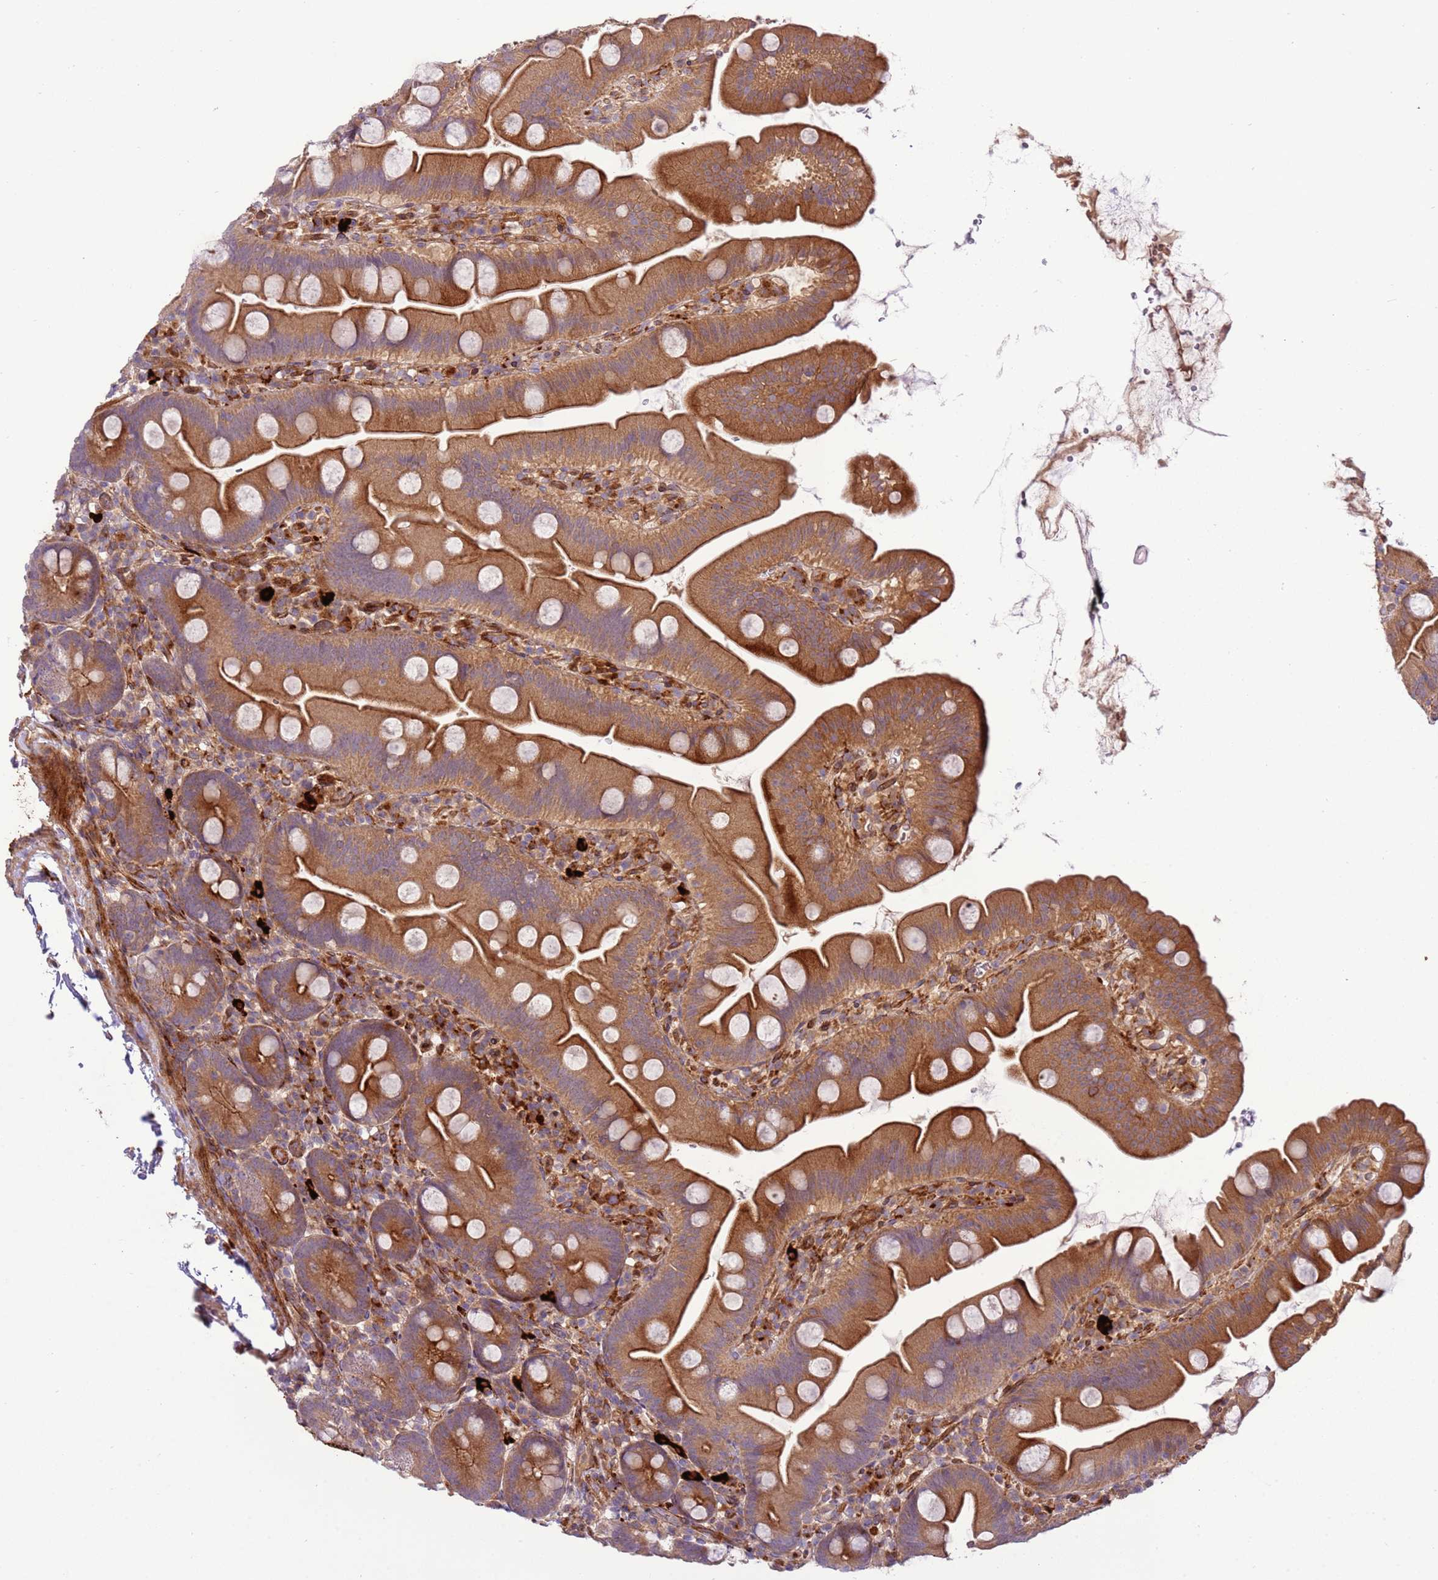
{"staining": {"intensity": "strong", "quantity": ">75%", "location": "cytoplasmic/membranous"}, "tissue": "small intestine", "cell_type": "Glandular cells", "image_type": "normal", "snomed": [{"axis": "morphology", "description": "Normal tissue, NOS"}, {"axis": "topography", "description": "Small intestine"}], "caption": "High-power microscopy captured an immunohistochemistry micrograph of unremarkable small intestine, revealing strong cytoplasmic/membranous positivity in approximately >75% of glandular cells.", "gene": "ZNF624", "patient": {"sex": "female", "age": 68}}